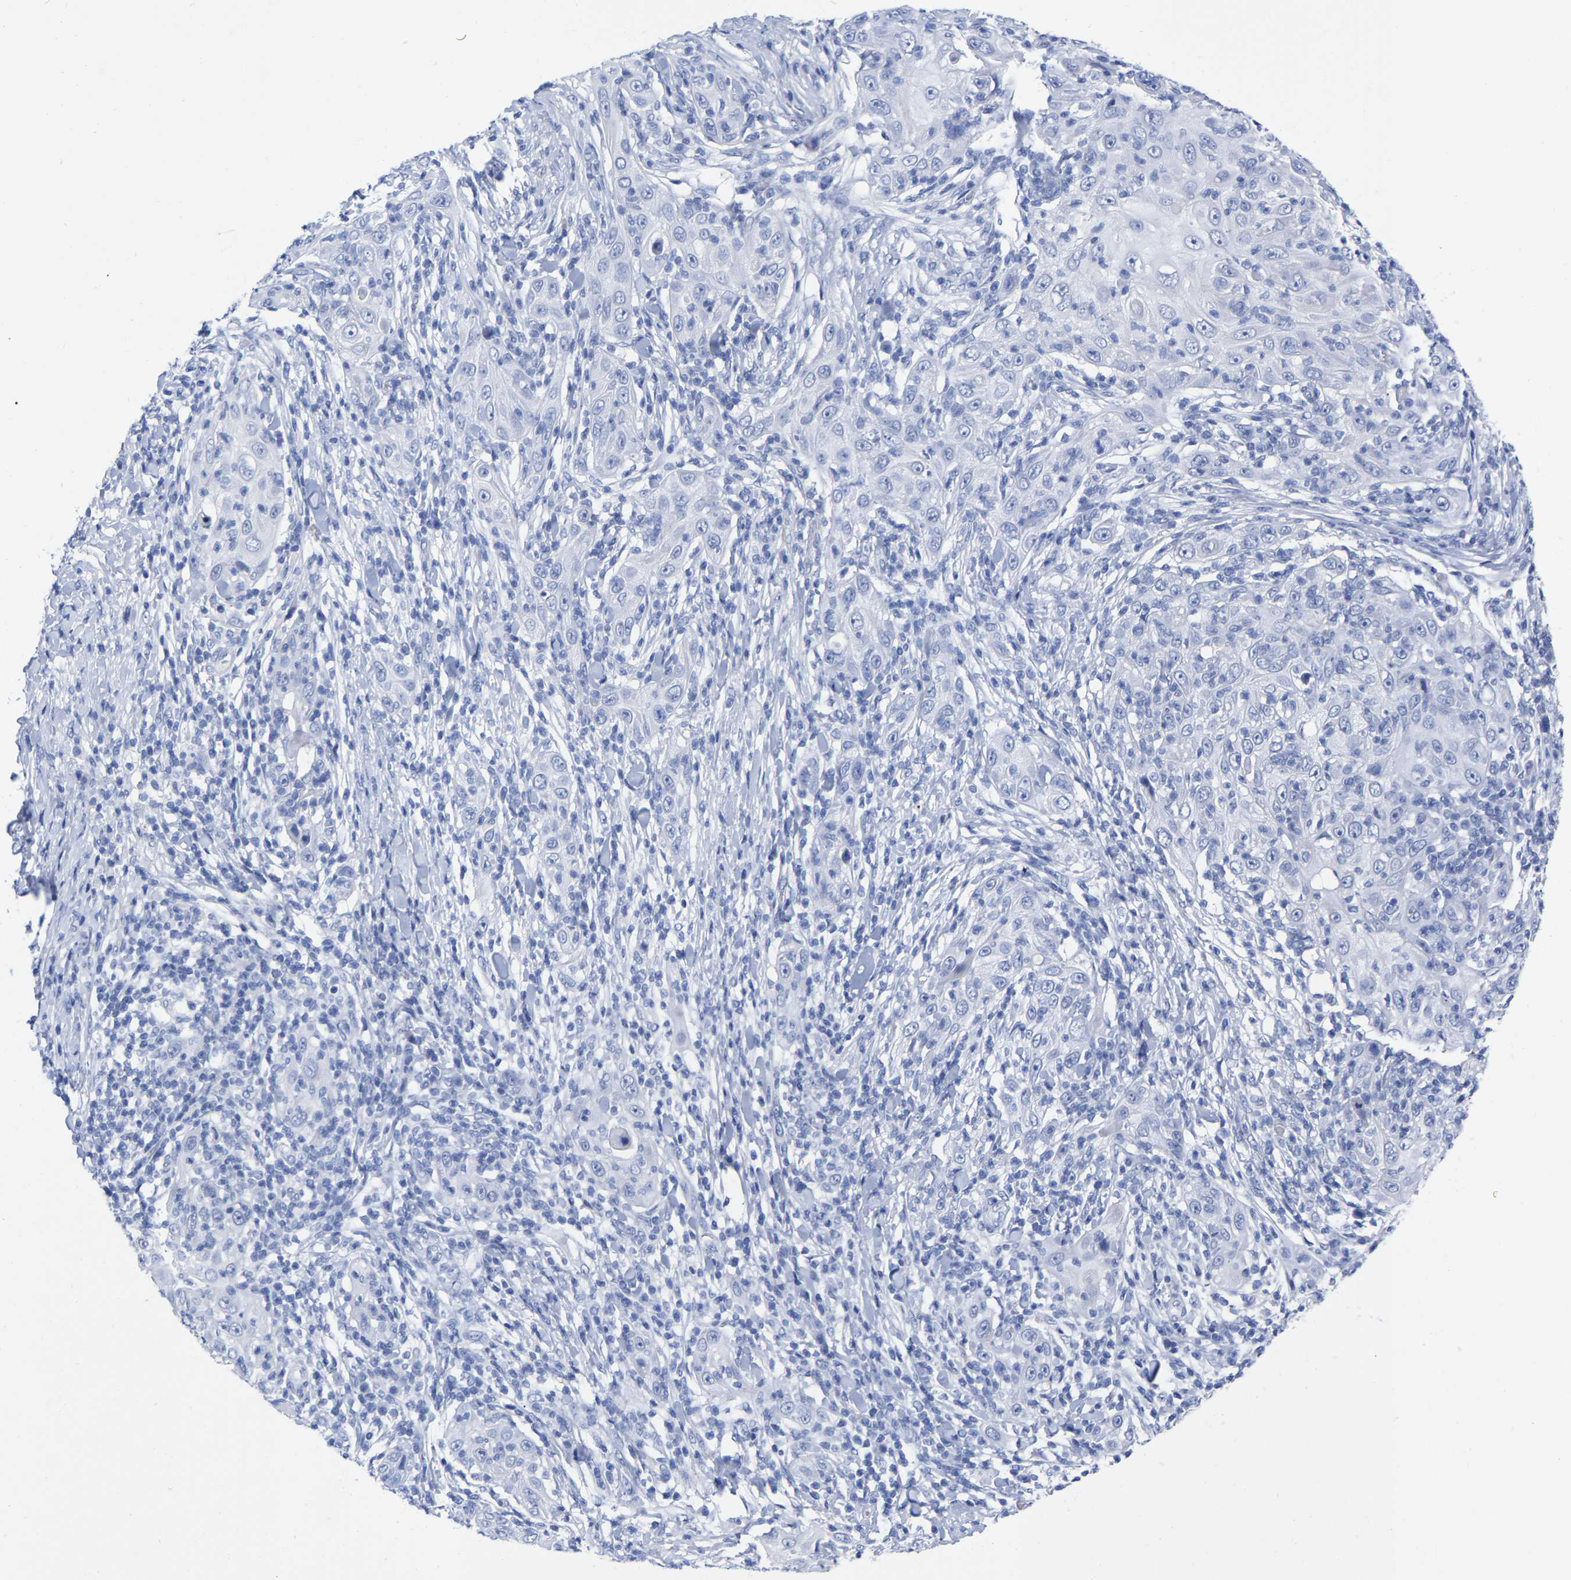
{"staining": {"intensity": "negative", "quantity": "none", "location": "none"}, "tissue": "skin cancer", "cell_type": "Tumor cells", "image_type": "cancer", "snomed": [{"axis": "morphology", "description": "Squamous cell carcinoma, NOS"}, {"axis": "topography", "description": "Skin"}], "caption": "Human skin cancer stained for a protein using immunohistochemistry (IHC) reveals no positivity in tumor cells.", "gene": "HAPLN1", "patient": {"sex": "female", "age": 88}}